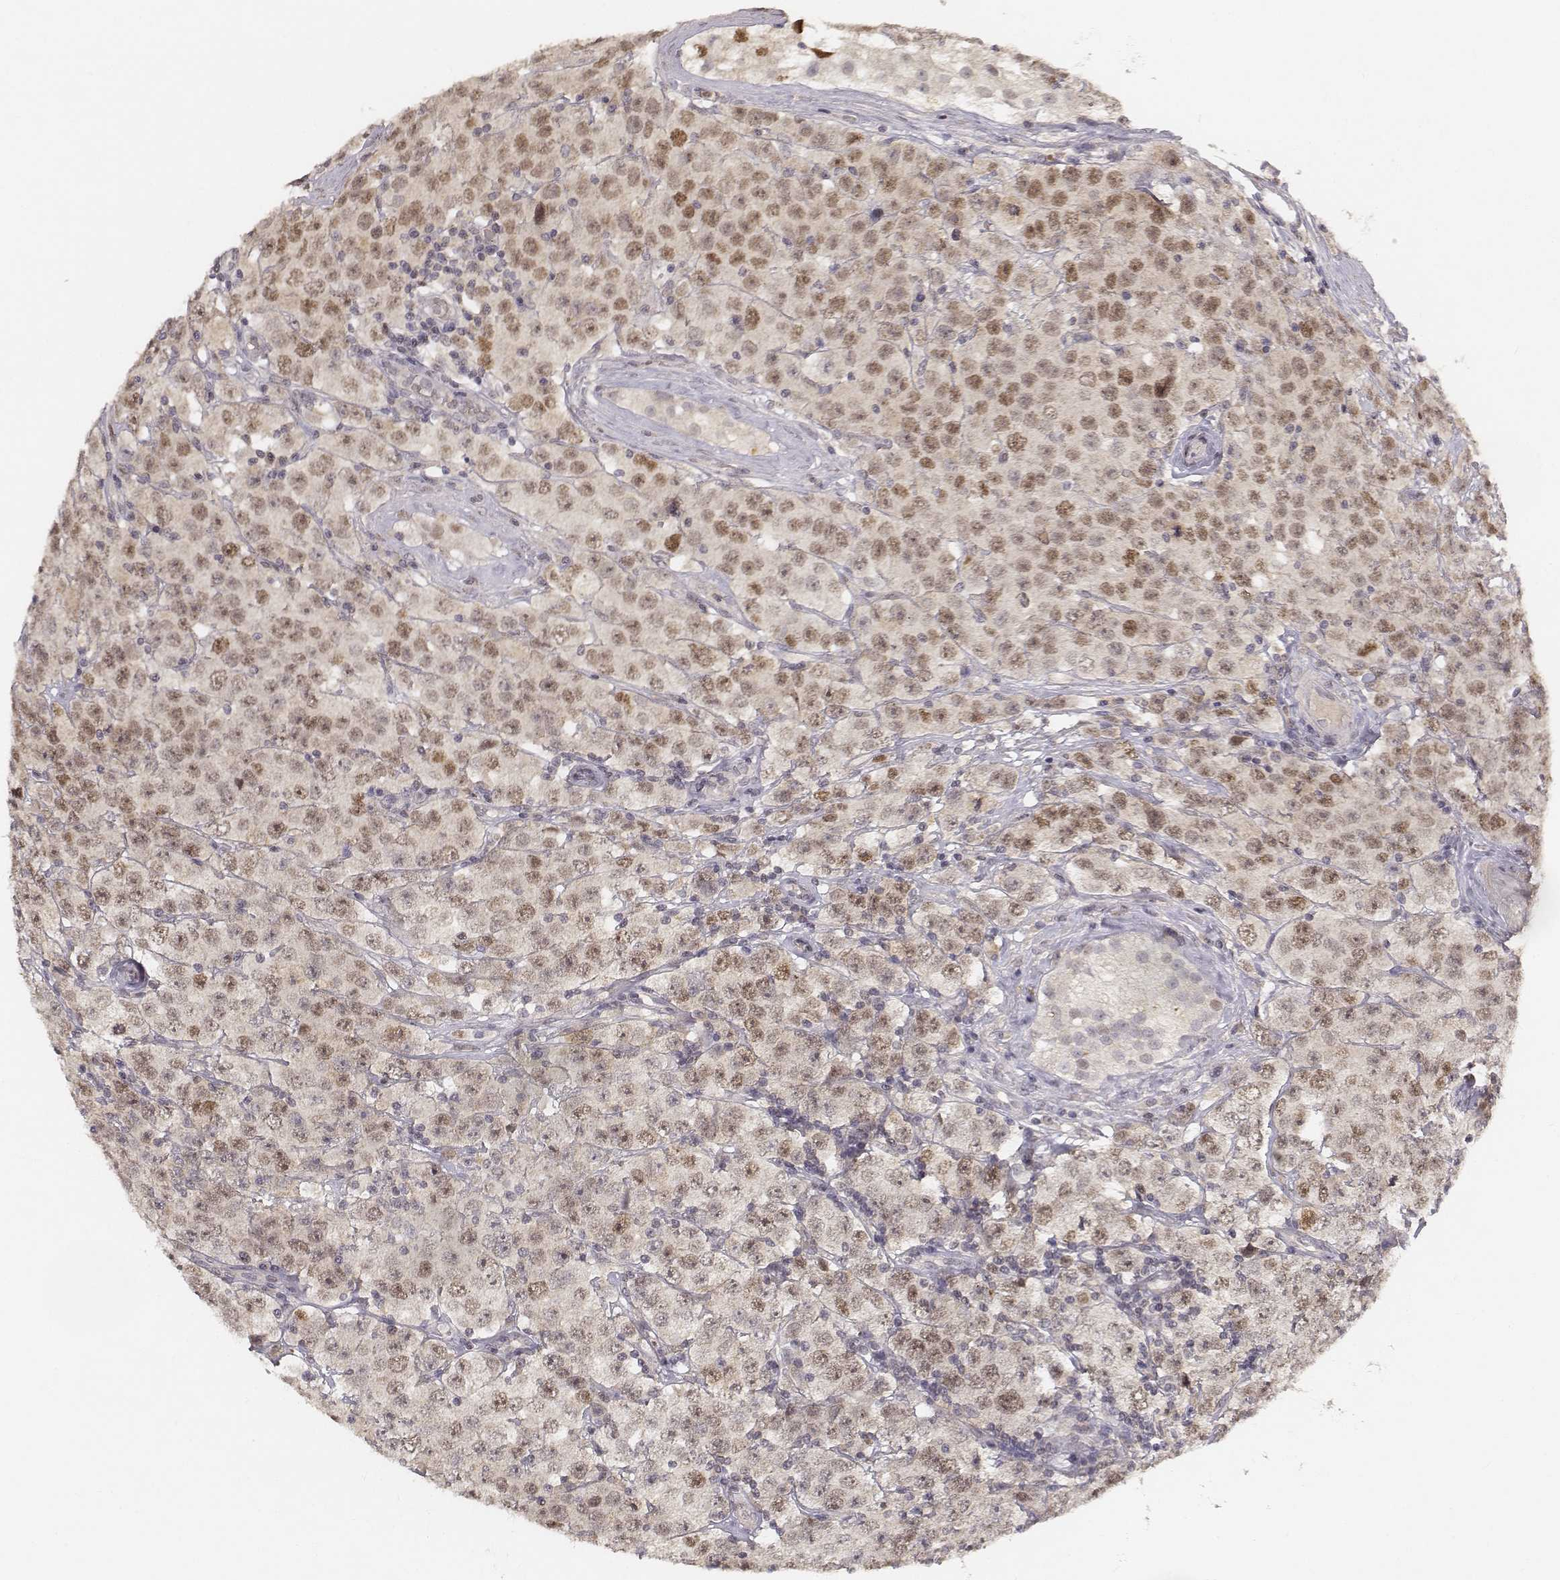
{"staining": {"intensity": "moderate", "quantity": "<25%", "location": "nuclear"}, "tissue": "testis cancer", "cell_type": "Tumor cells", "image_type": "cancer", "snomed": [{"axis": "morphology", "description": "Seminoma, NOS"}, {"axis": "topography", "description": "Testis"}], "caption": "Brown immunohistochemical staining in human testis cancer (seminoma) exhibits moderate nuclear expression in about <25% of tumor cells. (DAB (3,3'-diaminobenzidine) IHC with brightfield microscopy, high magnification).", "gene": "FANCD2", "patient": {"sex": "male", "age": 52}}